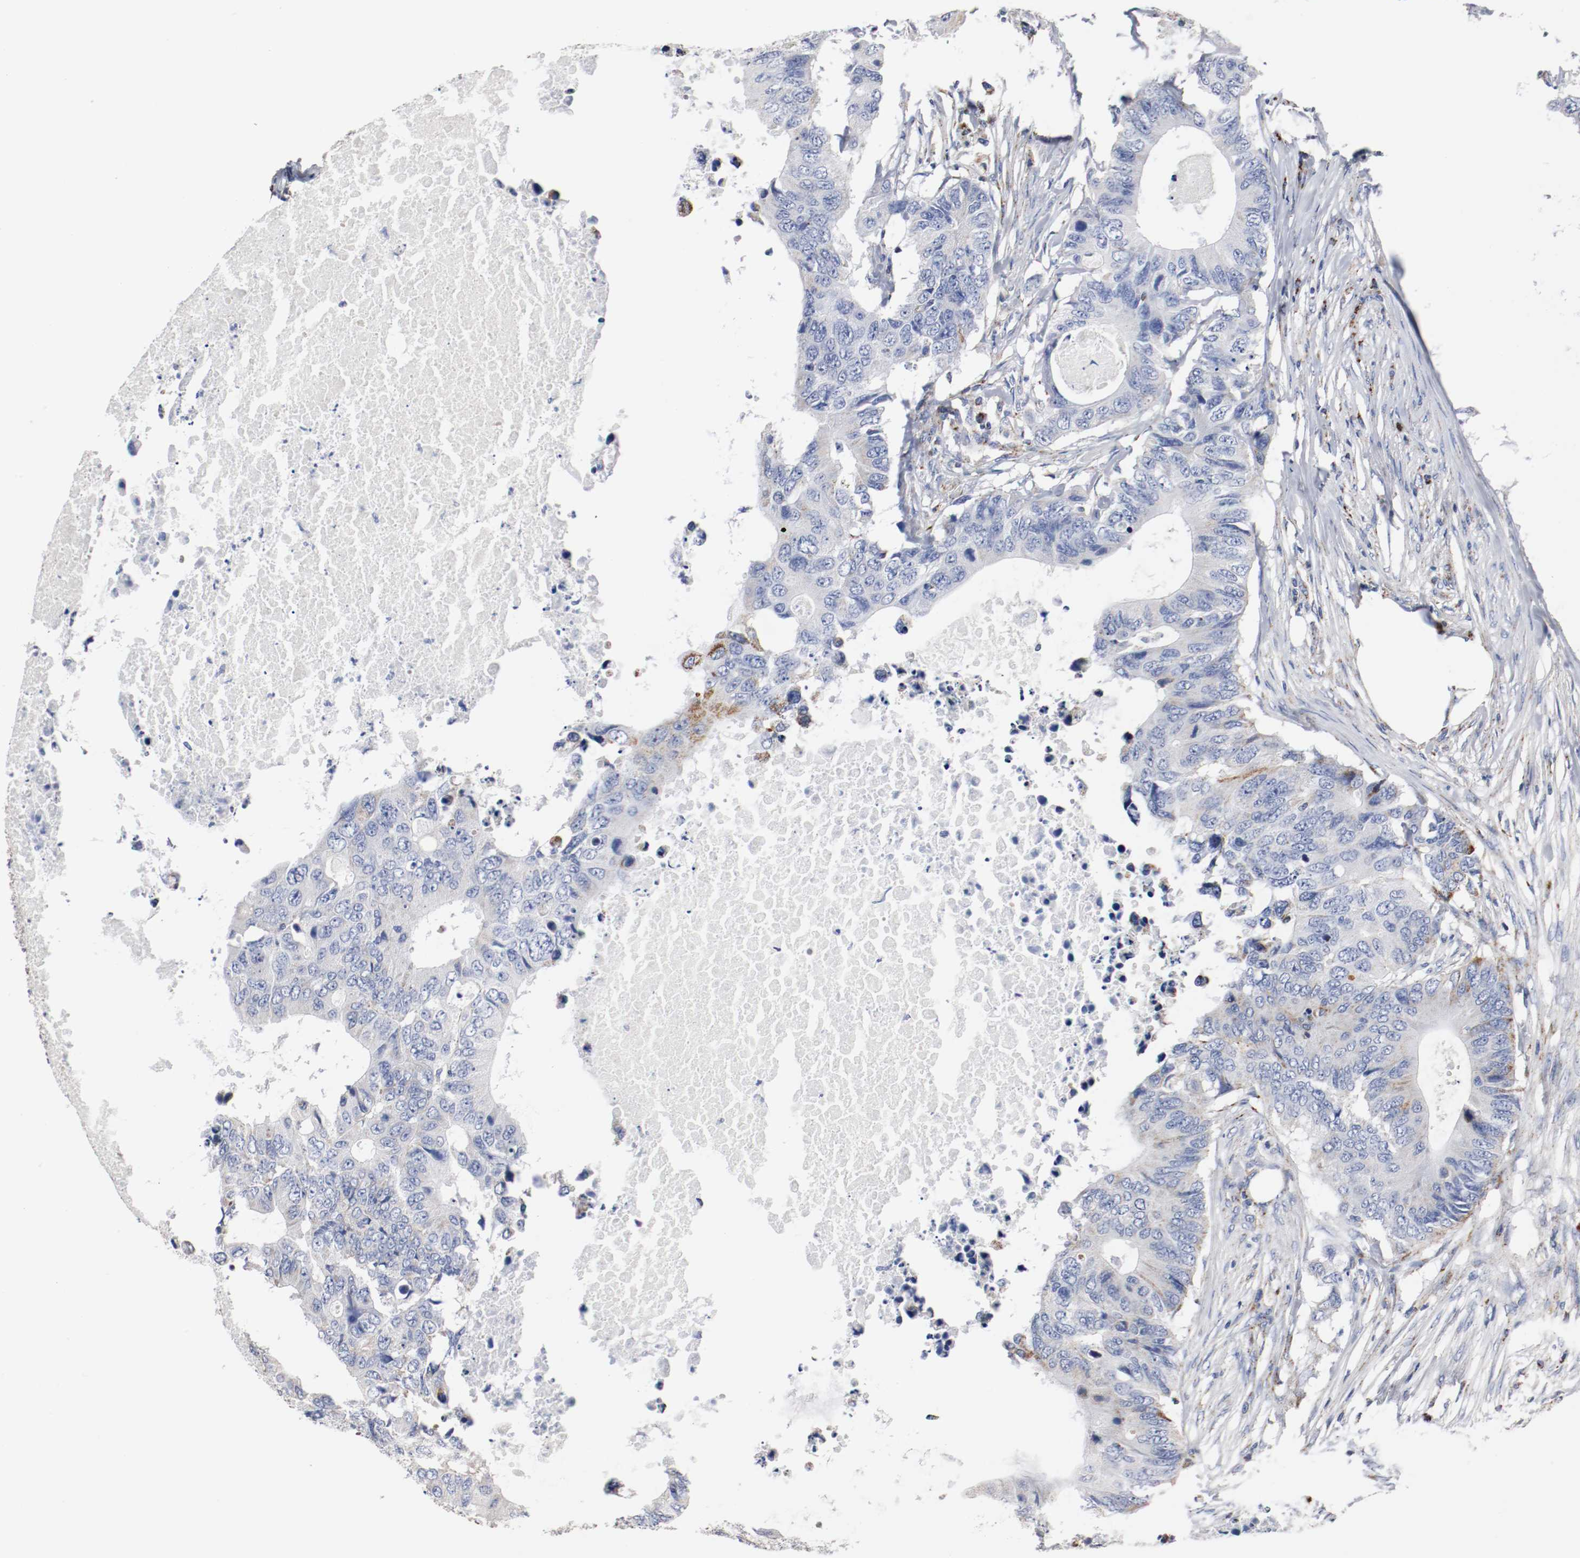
{"staining": {"intensity": "moderate", "quantity": "<25%", "location": "cytoplasmic/membranous"}, "tissue": "colorectal cancer", "cell_type": "Tumor cells", "image_type": "cancer", "snomed": [{"axis": "morphology", "description": "Adenocarcinoma, NOS"}, {"axis": "topography", "description": "Colon"}], "caption": "Tumor cells display low levels of moderate cytoplasmic/membranous staining in approximately <25% of cells in colorectal cancer (adenocarcinoma). (DAB (3,3'-diaminobenzidine) IHC with brightfield microscopy, high magnification).", "gene": "TUBD1", "patient": {"sex": "male", "age": 71}}